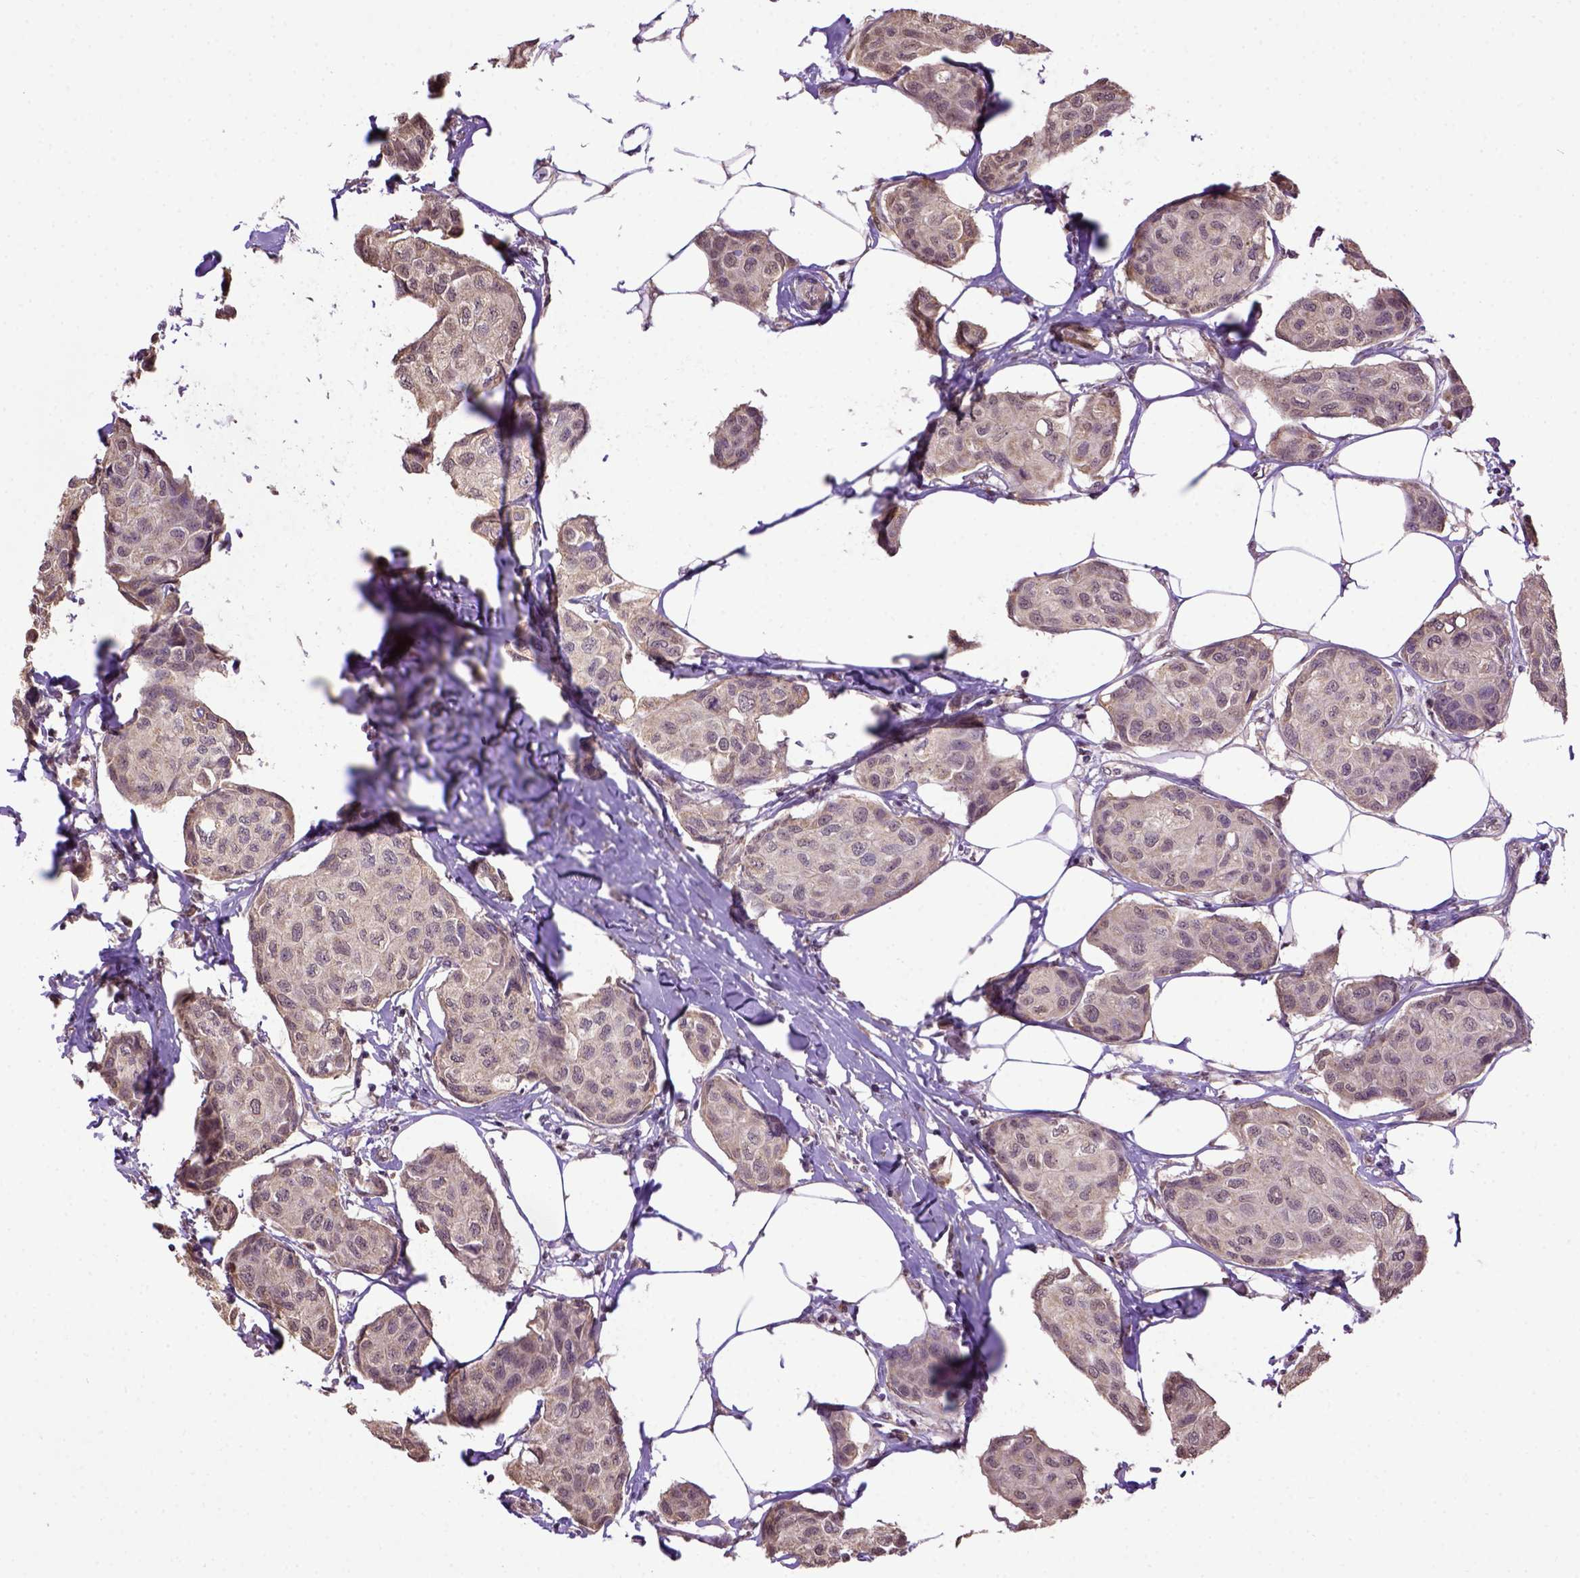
{"staining": {"intensity": "weak", "quantity": "<25%", "location": "cytoplasmic/membranous"}, "tissue": "breast cancer", "cell_type": "Tumor cells", "image_type": "cancer", "snomed": [{"axis": "morphology", "description": "Duct carcinoma"}, {"axis": "topography", "description": "Breast"}], "caption": "DAB (3,3'-diaminobenzidine) immunohistochemical staining of human breast invasive ductal carcinoma demonstrates no significant expression in tumor cells.", "gene": "WDR17", "patient": {"sex": "female", "age": 80}}